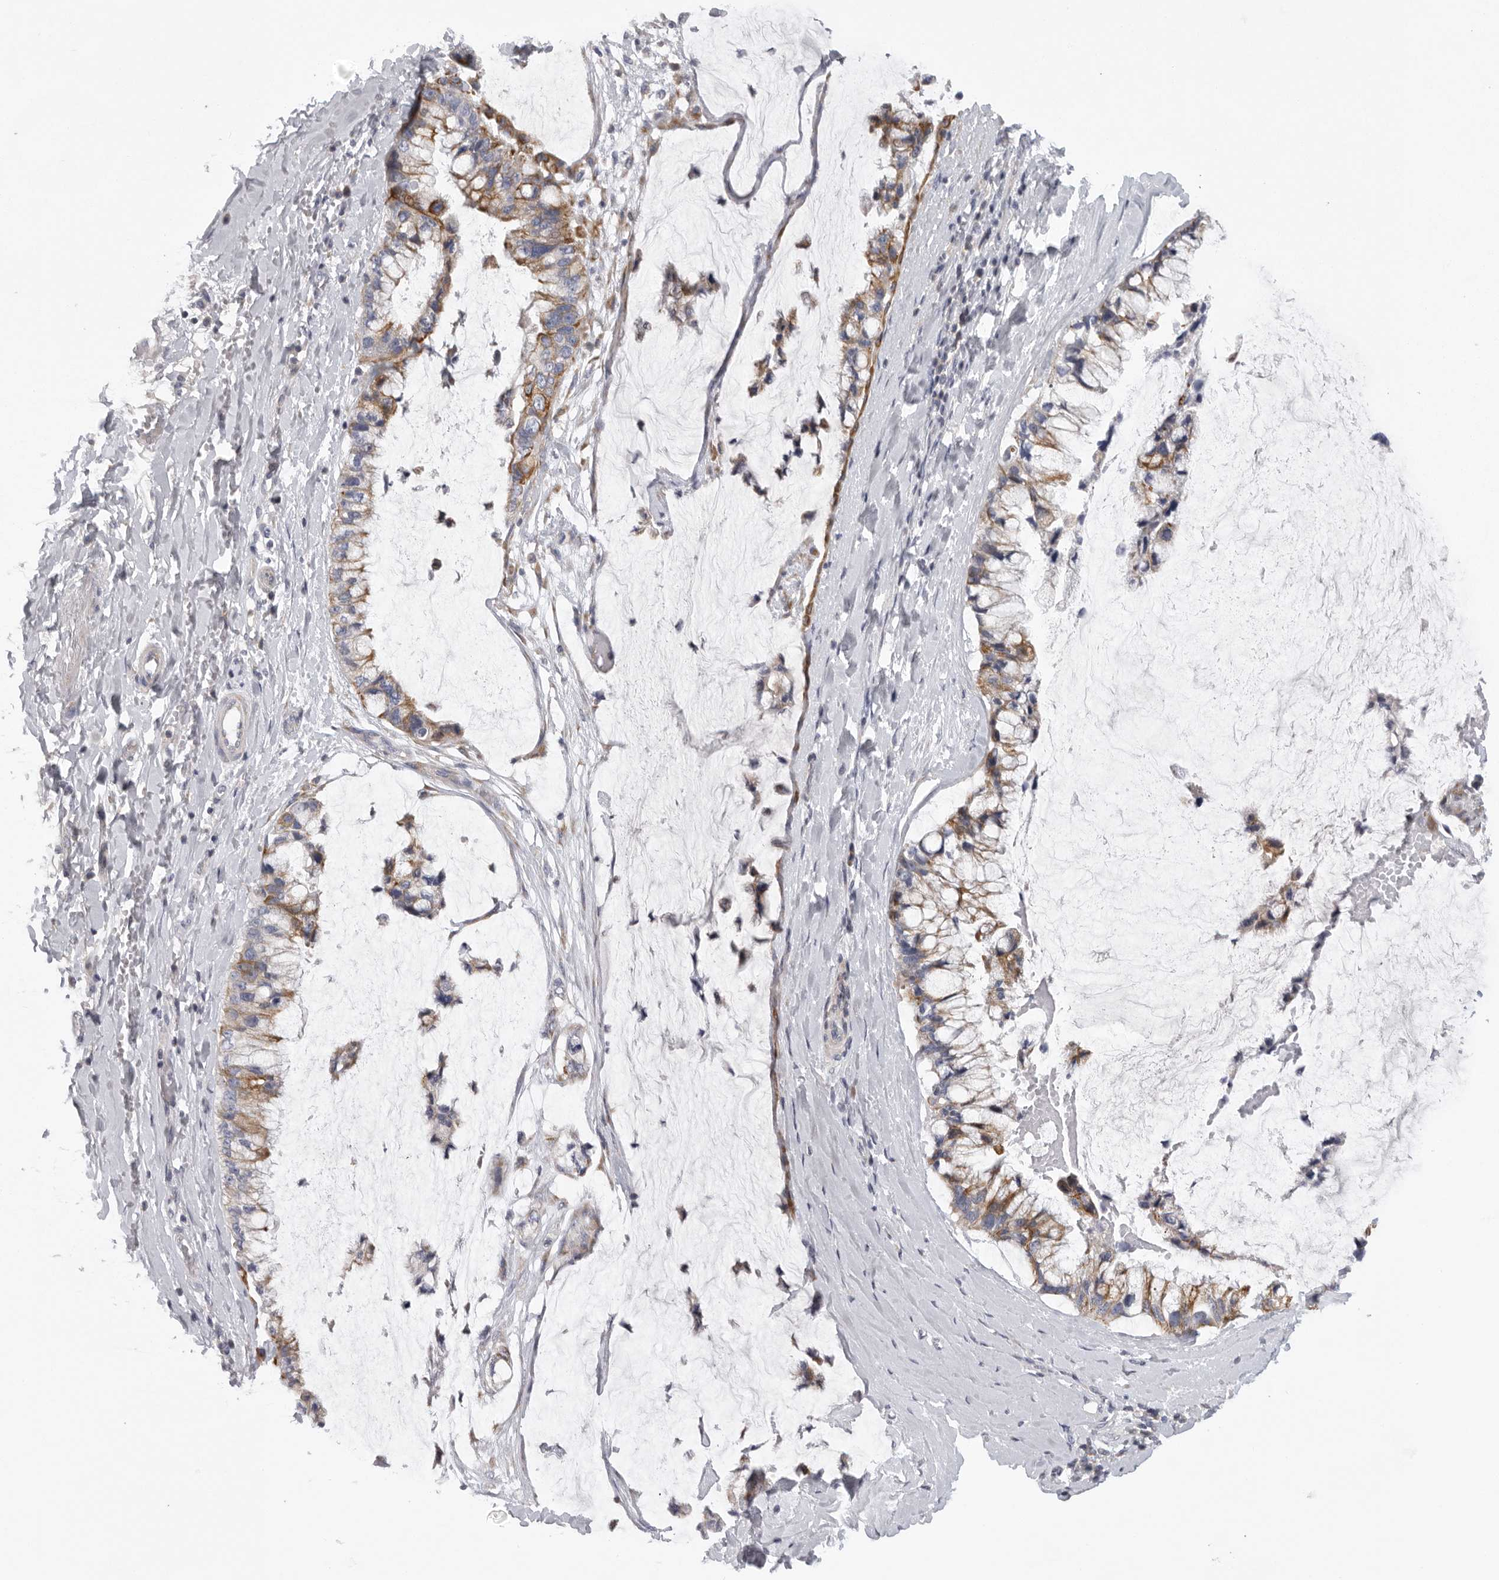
{"staining": {"intensity": "moderate", "quantity": ">75%", "location": "cytoplasmic/membranous"}, "tissue": "ovarian cancer", "cell_type": "Tumor cells", "image_type": "cancer", "snomed": [{"axis": "morphology", "description": "Cystadenocarcinoma, mucinous, NOS"}, {"axis": "topography", "description": "Ovary"}], "caption": "A medium amount of moderate cytoplasmic/membranous staining is identified in about >75% of tumor cells in ovarian cancer (mucinous cystadenocarcinoma) tissue.", "gene": "USP24", "patient": {"sex": "female", "age": 39}}